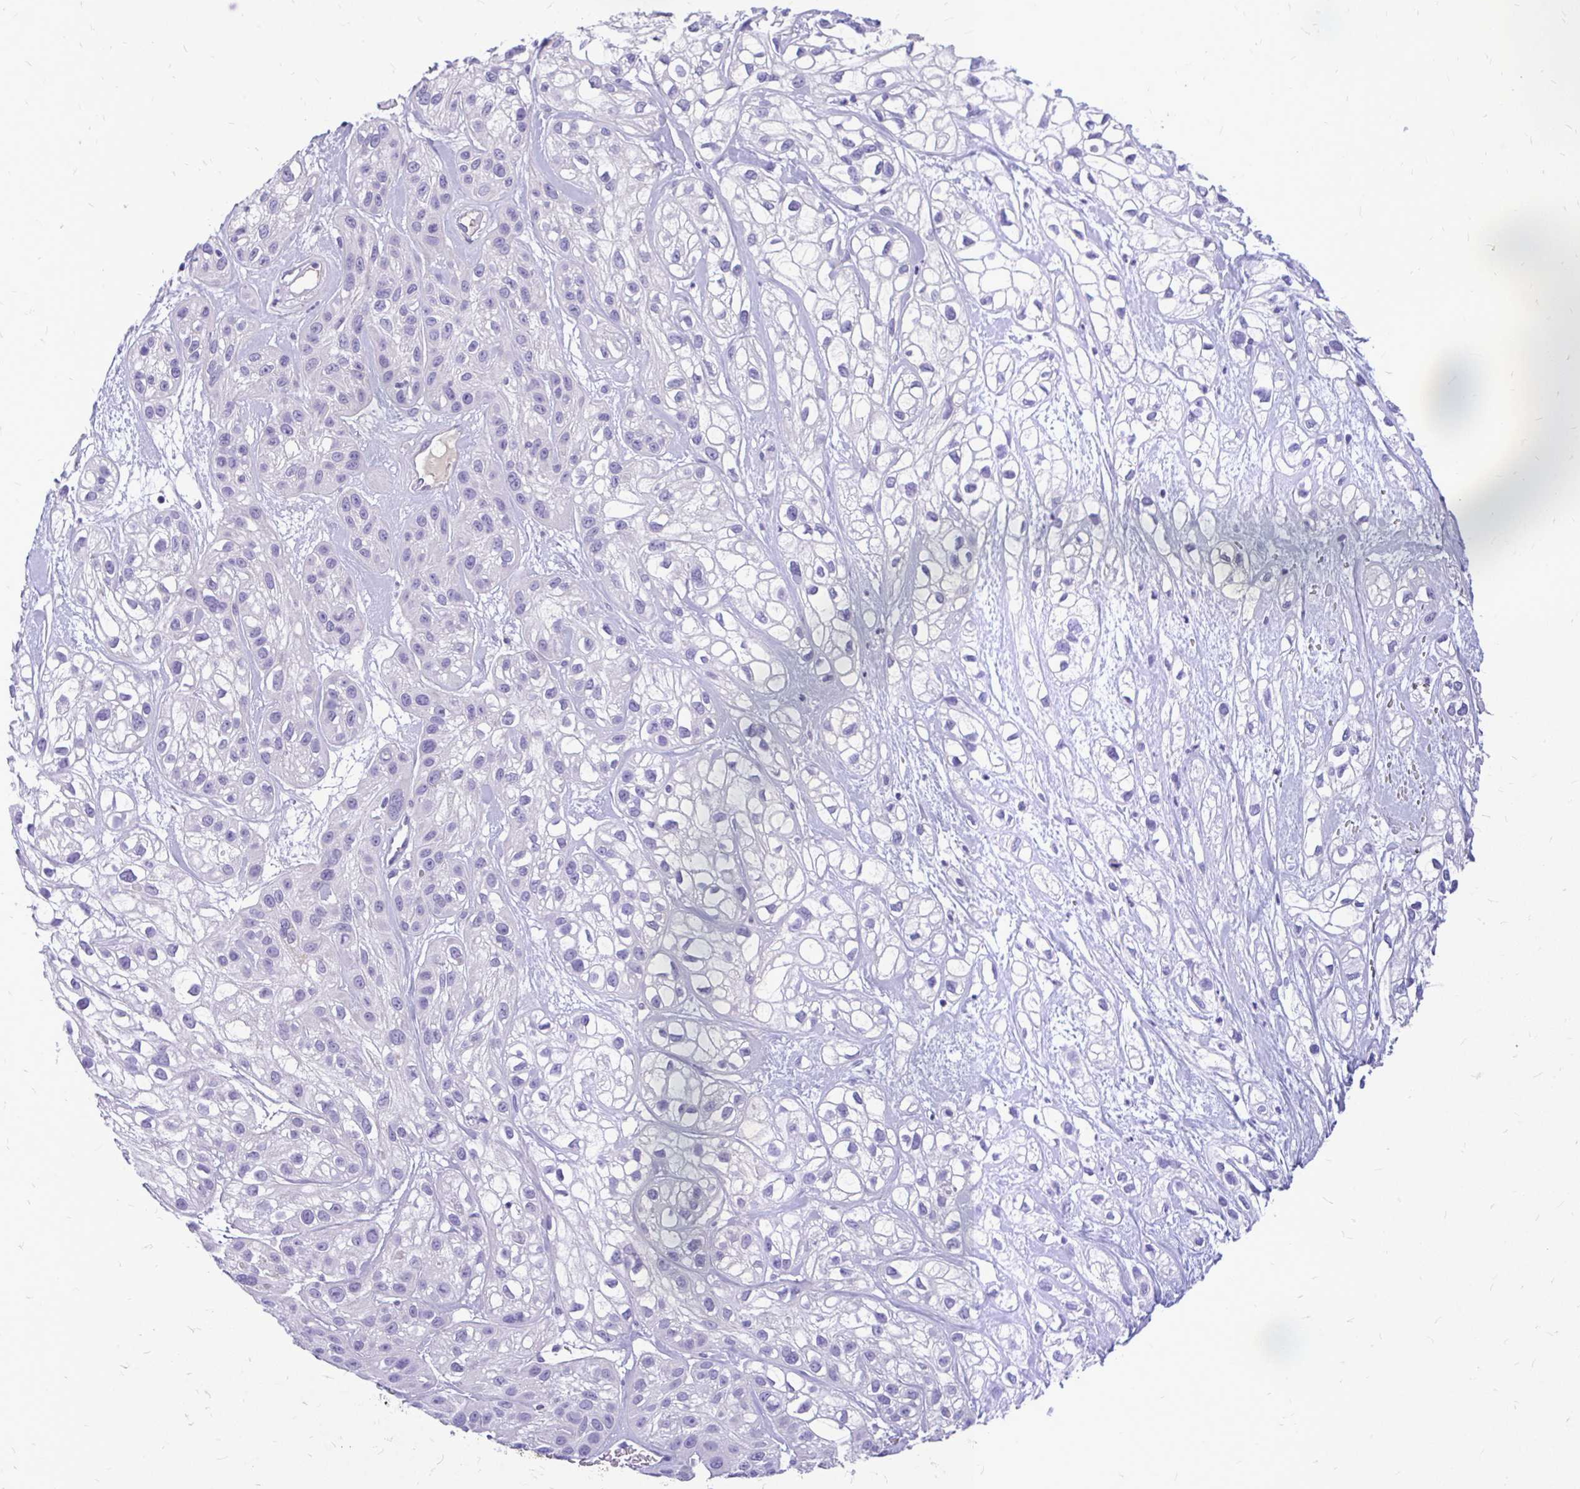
{"staining": {"intensity": "negative", "quantity": "none", "location": "none"}, "tissue": "skin cancer", "cell_type": "Tumor cells", "image_type": "cancer", "snomed": [{"axis": "morphology", "description": "Squamous cell carcinoma, NOS"}, {"axis": "topography", "description": "Skin"}], "caption": "Tumor cells show no significant protein staining in skin cancer (squamous cell carcinoma).", "gene": "MAP1LC3A", "patient": {"sex": "male", "age": 82}}